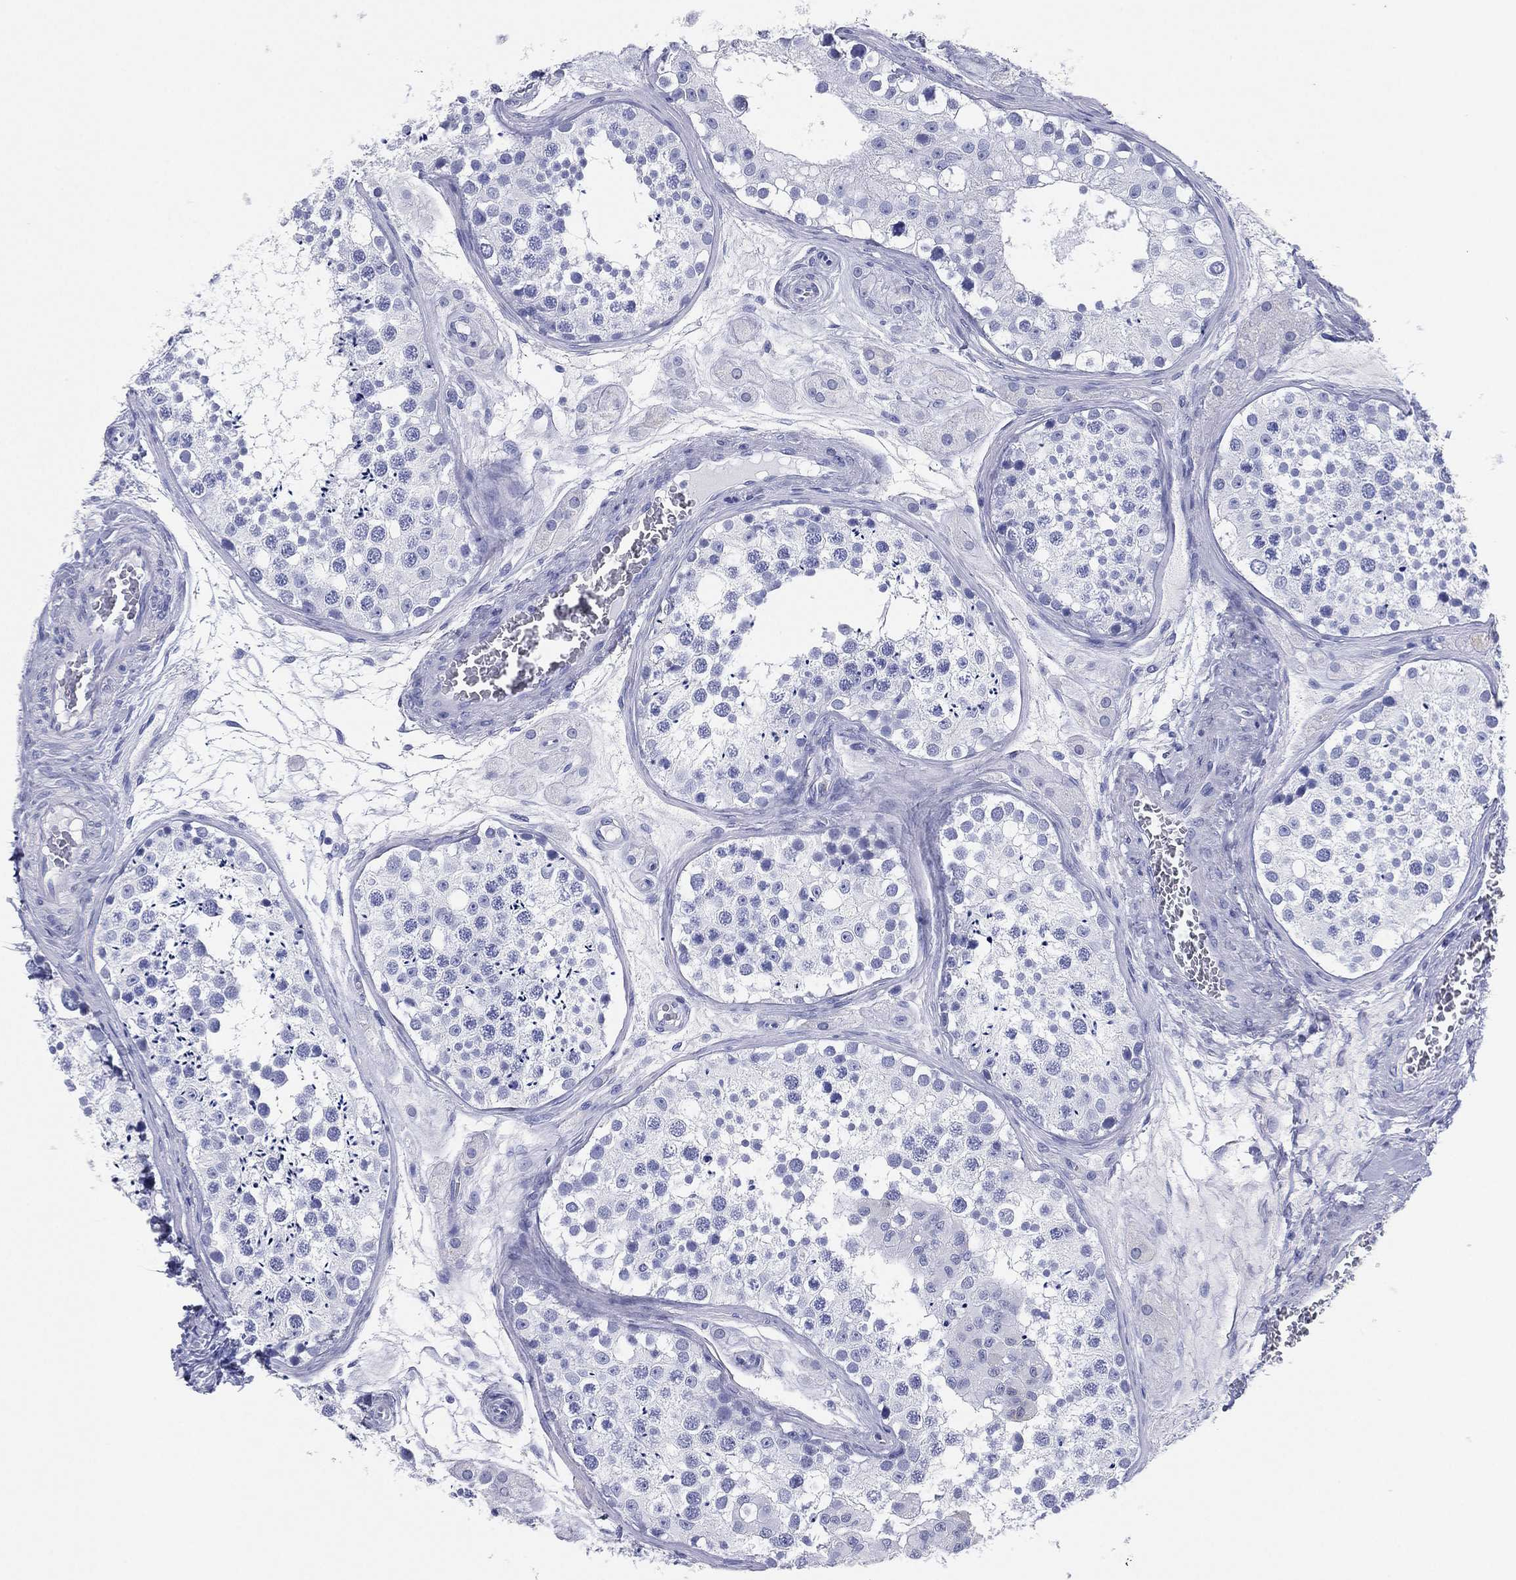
{"staining": {"intensity": "negative", "quantity": "none", "location": "none"}, "tissue": "testis", "cell_type": "Cells in seminiferous ducts", "image_type": "normal", "snomed": [{"axis": "morphology", "description": "Normal tissue, NOS"}, {"axis": "topography", "description": "Testis"}], "caption": "Normal testis was stained to show a protein in brown. There is no significant positivity in cells in seminiferous ducts. (IHC, brightfield microscopy, high magnification).", "gene": "CD79A", "patient": {"sex": "male", "age": 31}}